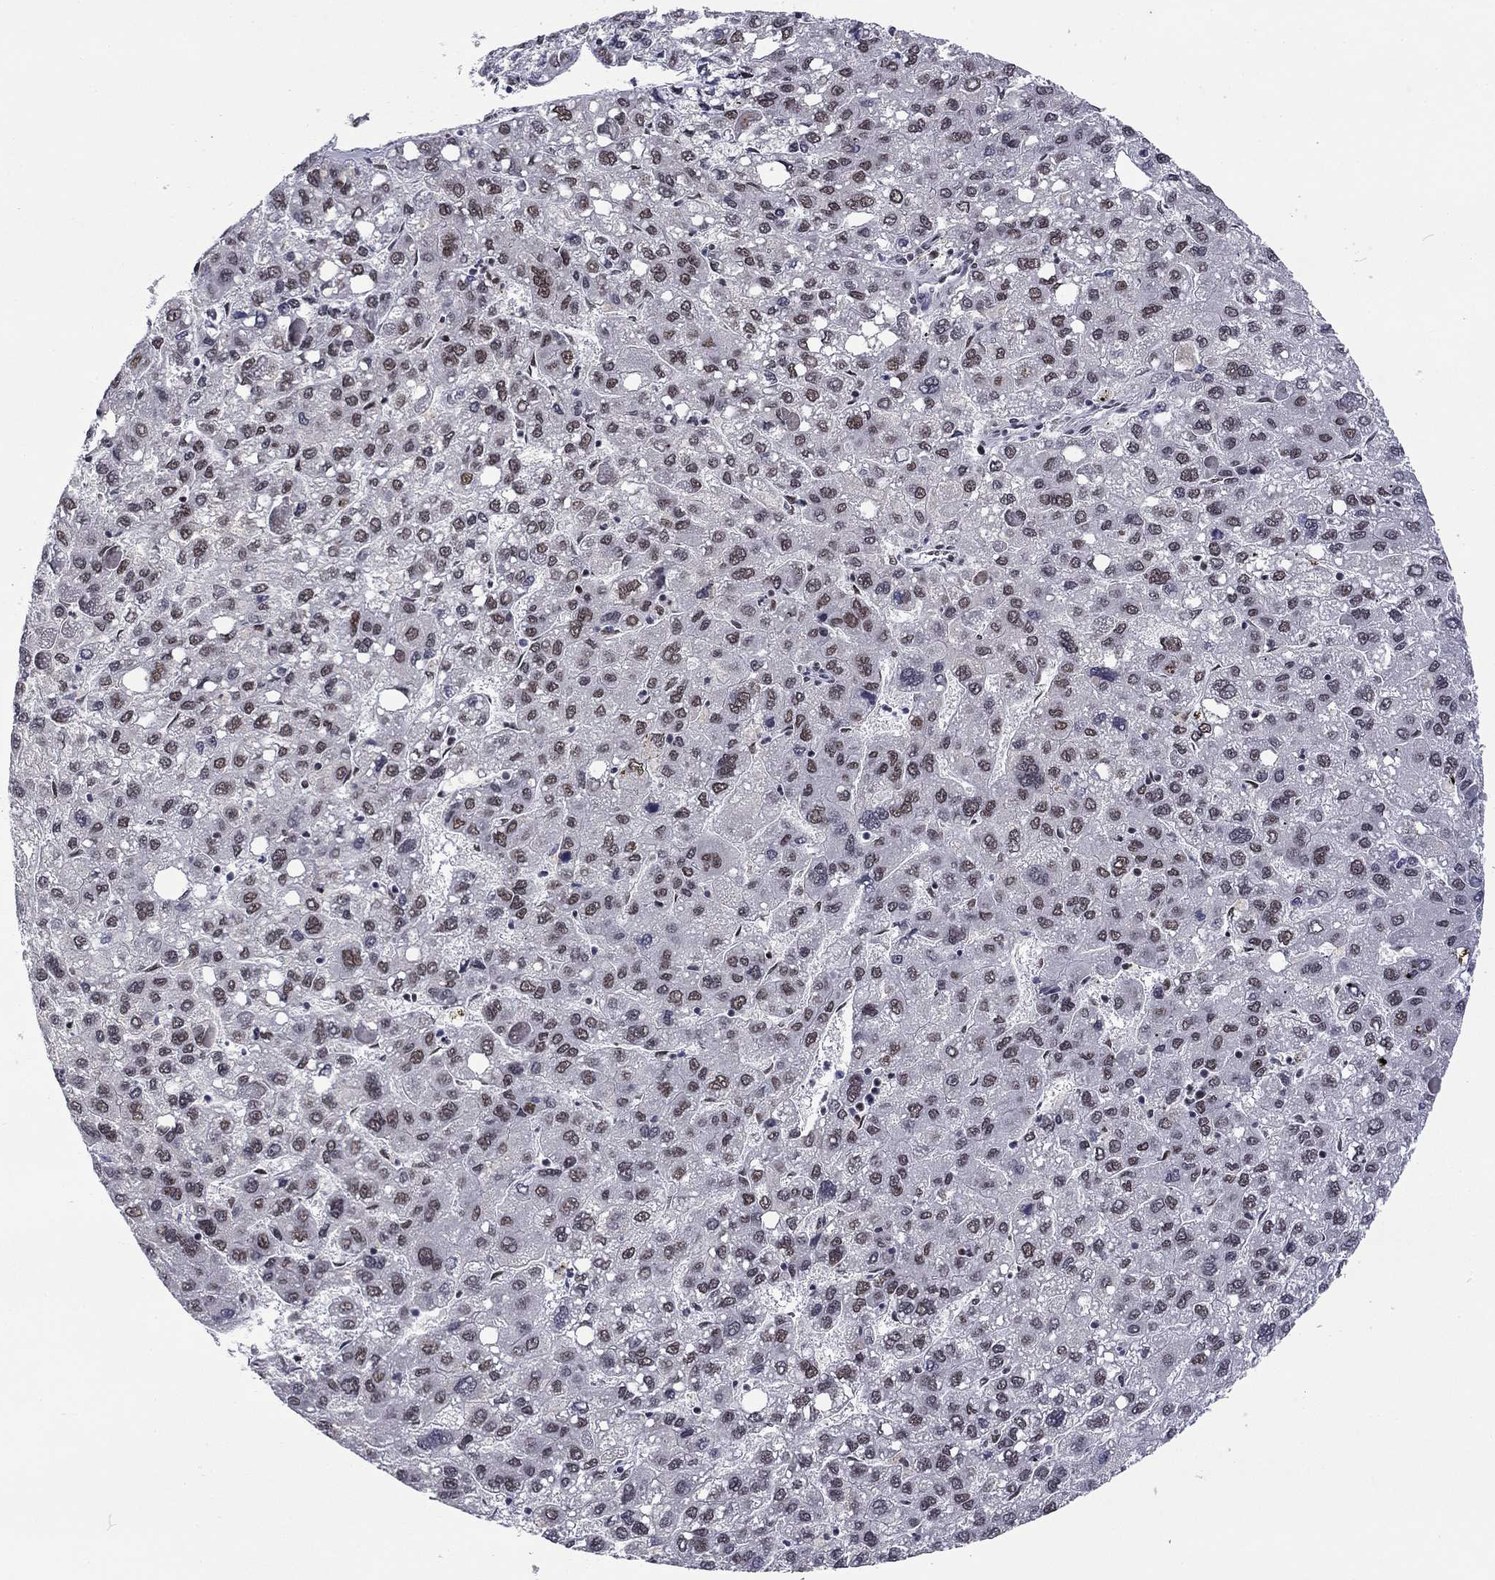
{"staining": {"intensity": "weak", "quantity": "<25%", "location": "nuclear"}, "tissue": "liver cancer", "cell_type": "Tumor cells", "image_type": "cancer", "snomed": [{"axis": "morphology", "description": "Carcinoma, Hepatocellular, NOS"}, {"axis": "topography", "description": "Liver"}], "caption": "A high-resolution image shows immunohistochemistry (IHC) staining of liver cancer (hepatocellular carcinoma), which reveals no significant expression in tumor cells.", "gene": "ETV5", "patient": {"sex": "female", "age": 82}}